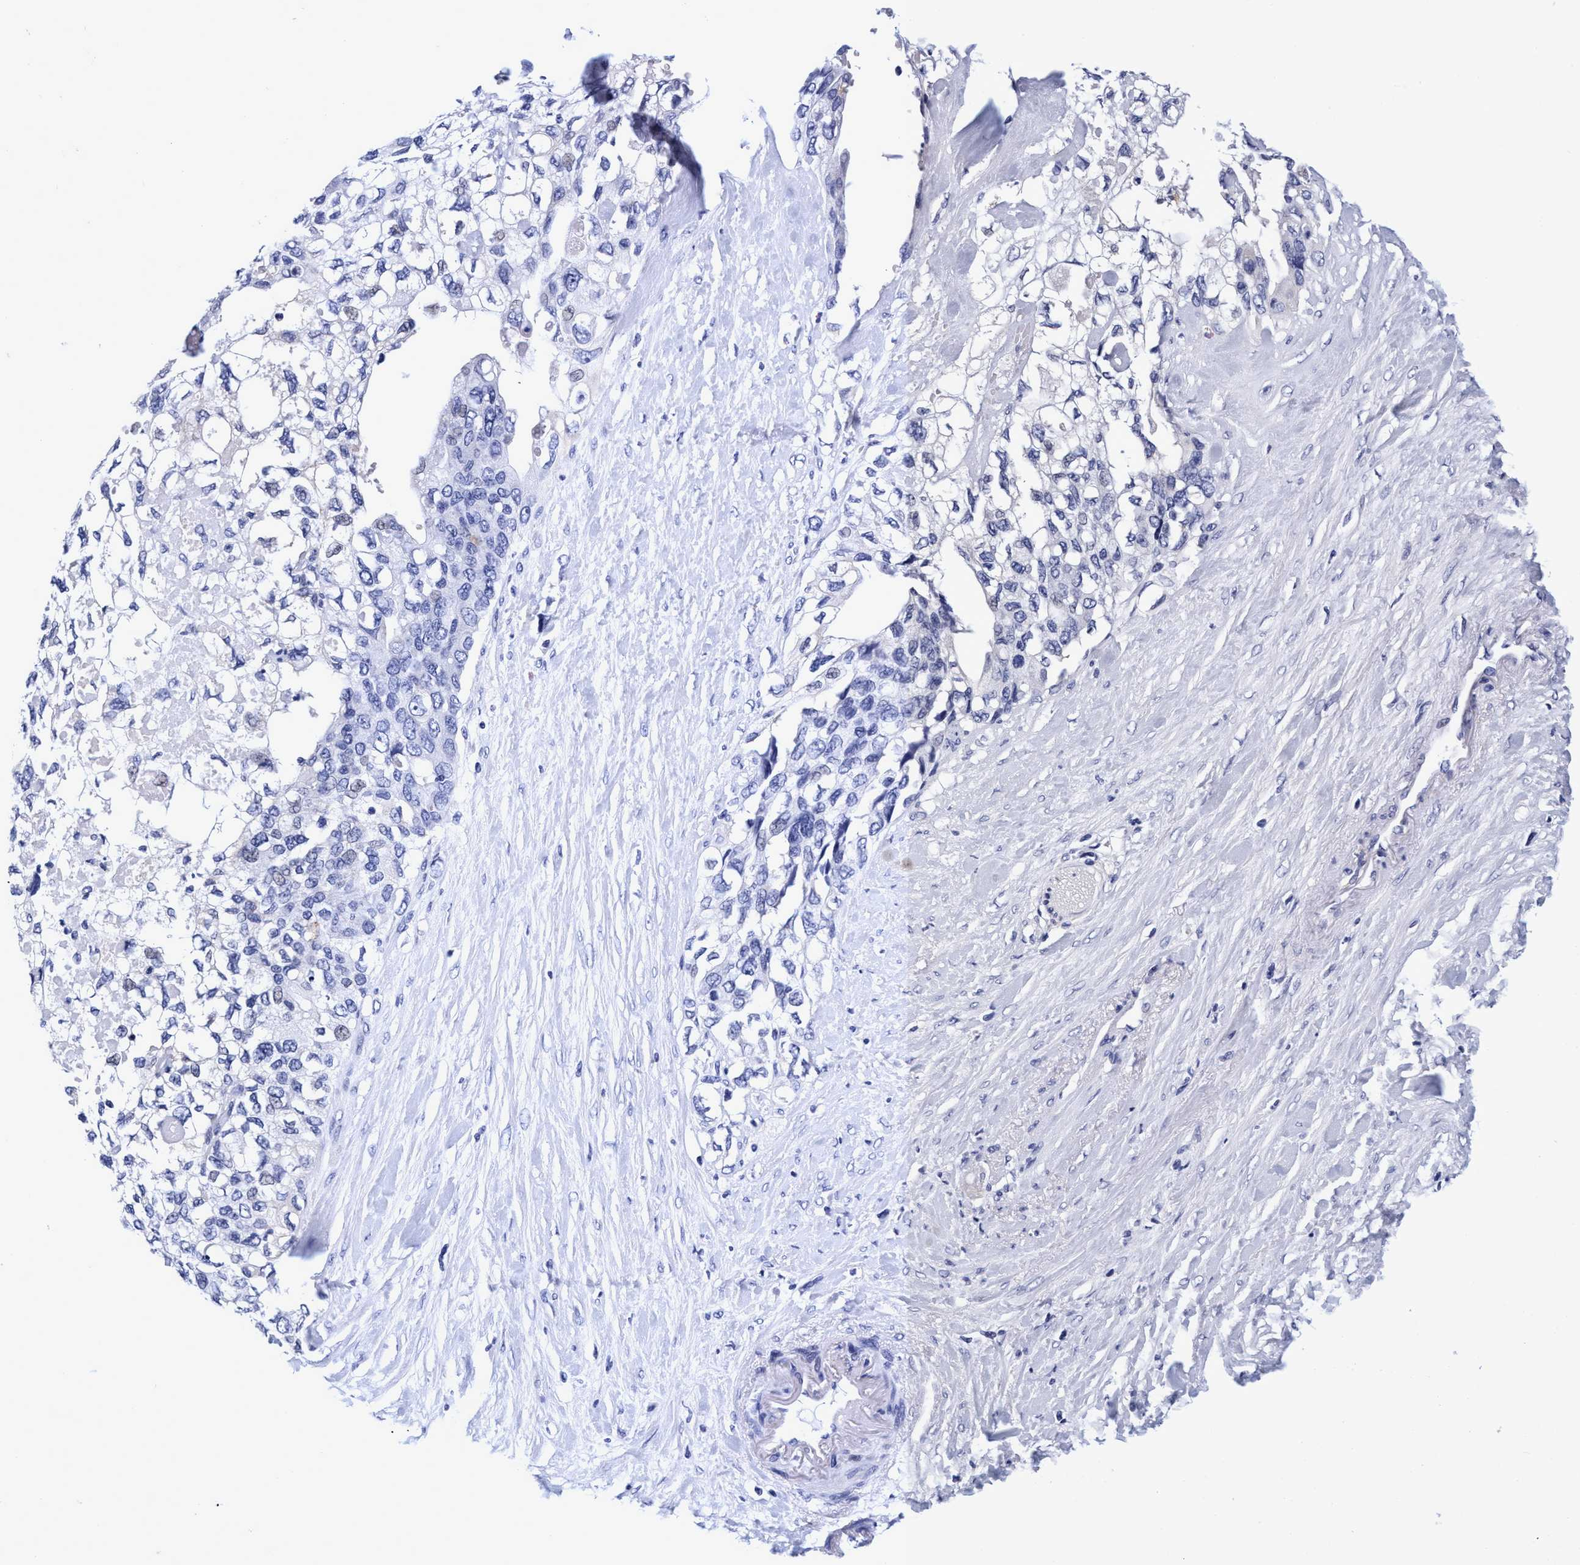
{"staining": {"intensity": "negative", "quantity": "none", "location": "none"}, "tissue": "pancreatic cancer", "cell_type": "Tumor cells", "image_type": "cancer", "snomed": [{"axis": "morphology", "description": "Adenocarcinoma, NOS"}, {"axis": "topography", "description": "Pancreas"}], "caption": "A high-resolution histopathology image shows immunohistochemistry (IHC) staining of adenocarcinoma (pancreatic), which shows no significant expression in tumor cells.", "gene": "PLPPR1", "patient": {"sex": "female", "age": 56}}